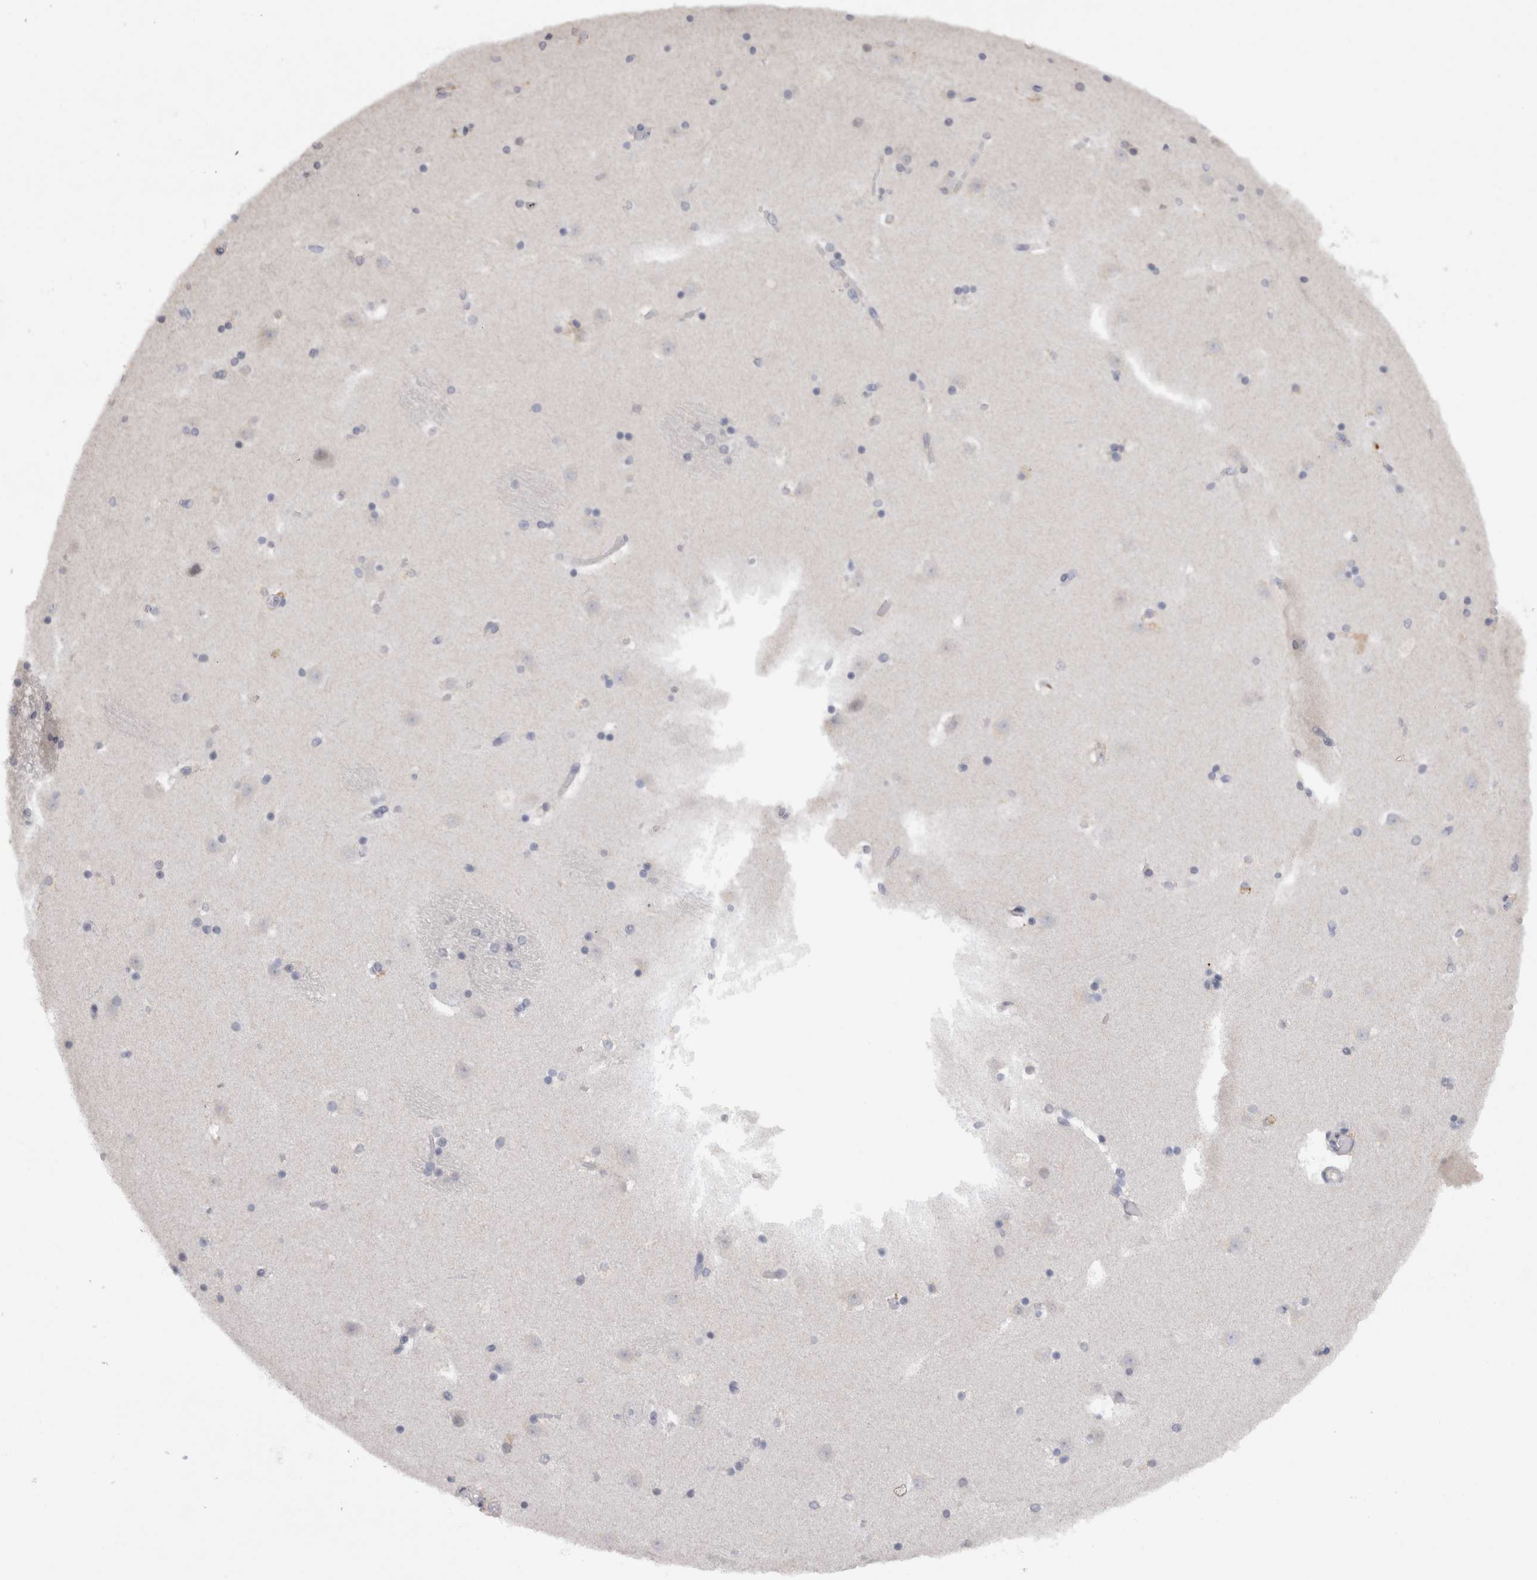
{"staining": {"intensity": "negative", "quantity": "none", "location": "none"}, "tissue": "caudate", "cell_type": "Glial cells", "image_type": "normal", "snomed": [{"axis": "morphology", "description": "Normal tissue, NOS"}, {"axis": "topography", "description": "Lateral ventricle wall"}], "caption": "Immunohistochemical staining of normal human caudate demonstrates no significant positivity in glial cells.", "gene": "VSIG4", "patient": {"sex": "male", "age": 45}}